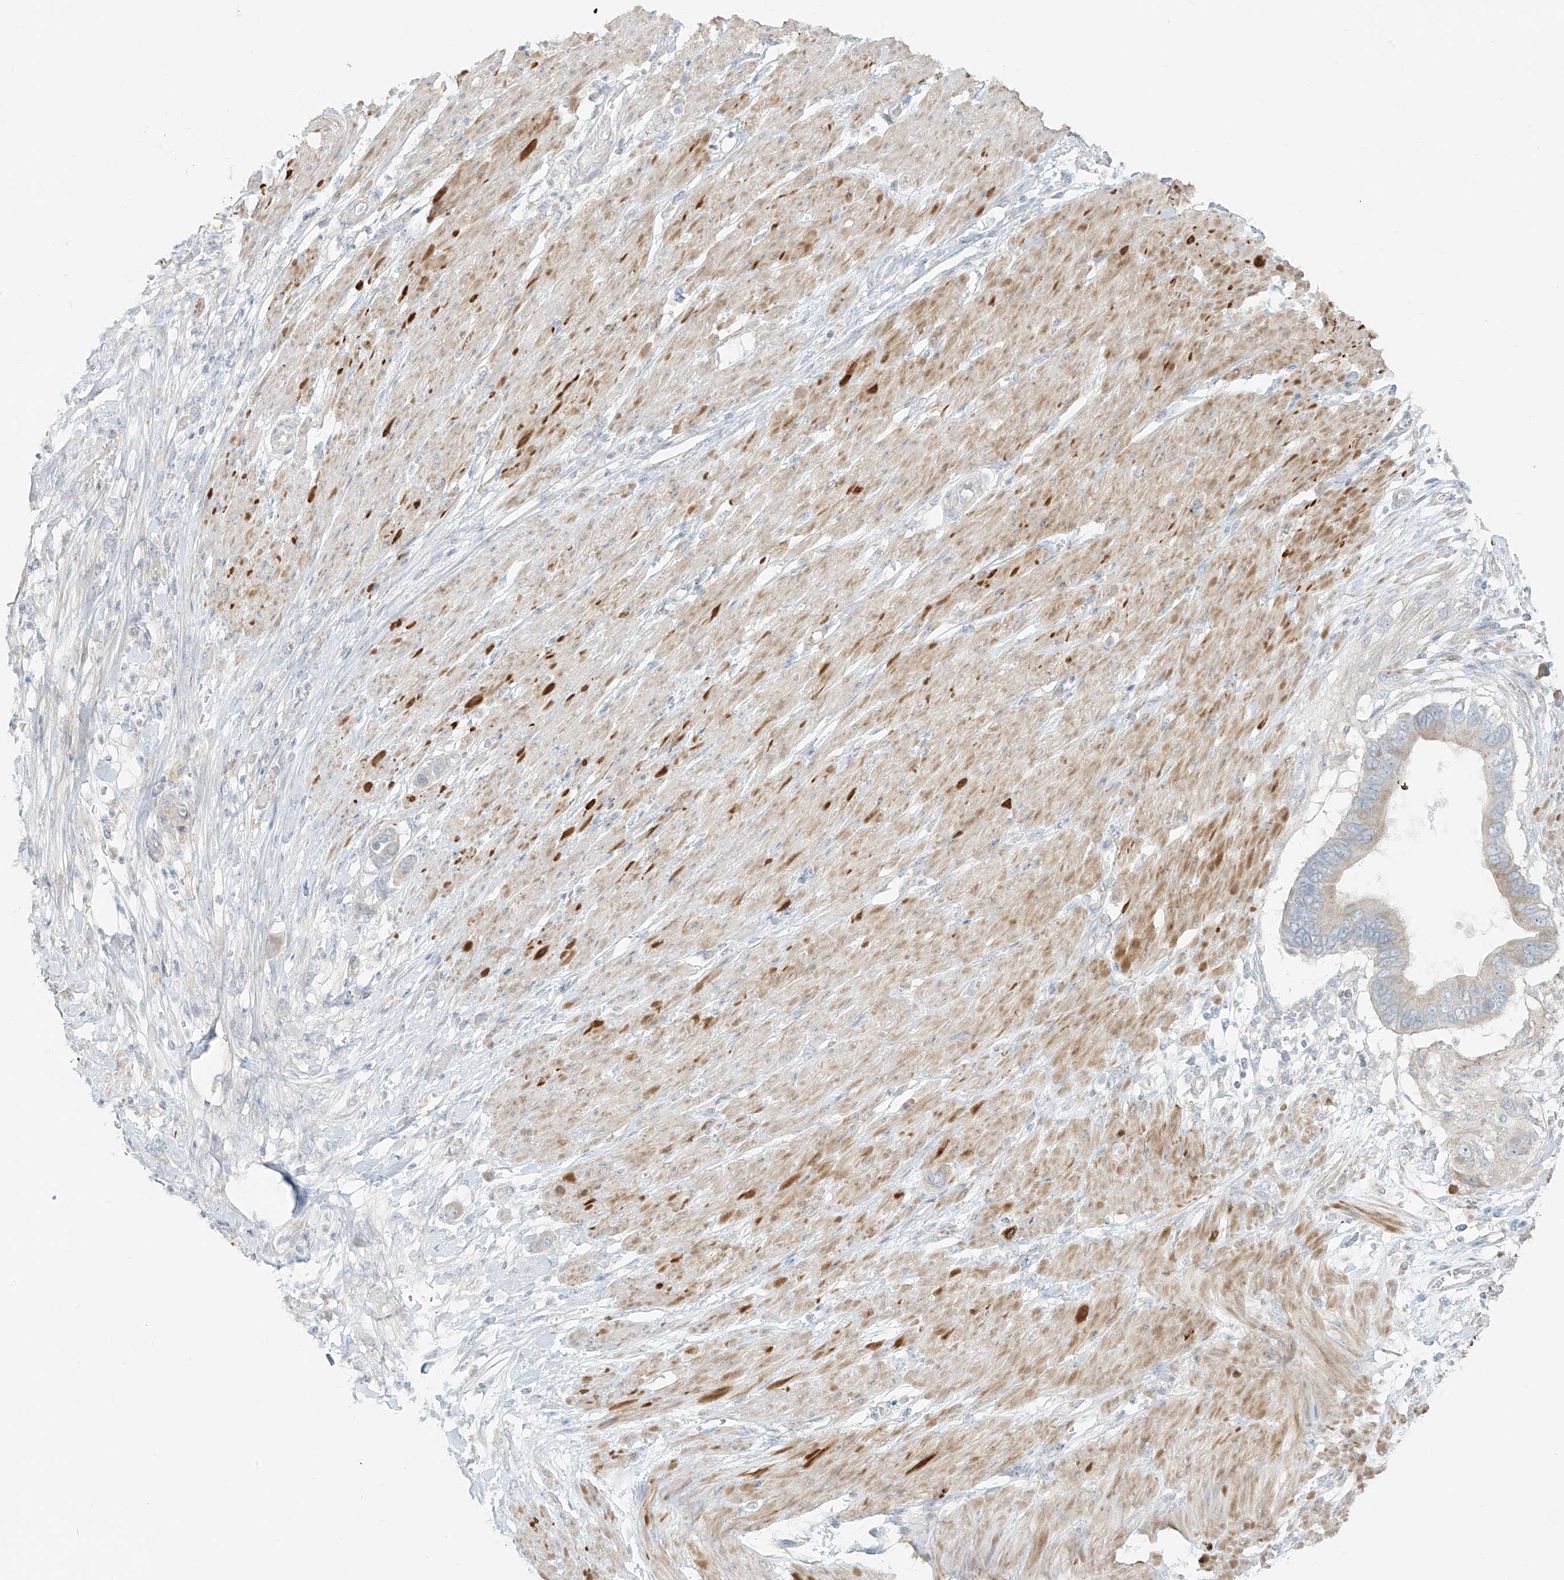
{"staining": {"intensity": "negative", "quantity": "none", "location": "none"}, "tissue": "pancreatic cancer", "cell_type": "Tumor cells", "image_type": "cancer", "snomed": [{"axis": "morphology", "description": "Adenocarcinoma, NOS"}, {"axis": "topography", "description": "Pancreas"}], "caption": "Immunohistochemistry image of human pancreatic cancer stained for a protein (brown), which exhibits no expression in tumor cells.", "gene": "UST", "patient": {"sex": "male", "age": 68}}